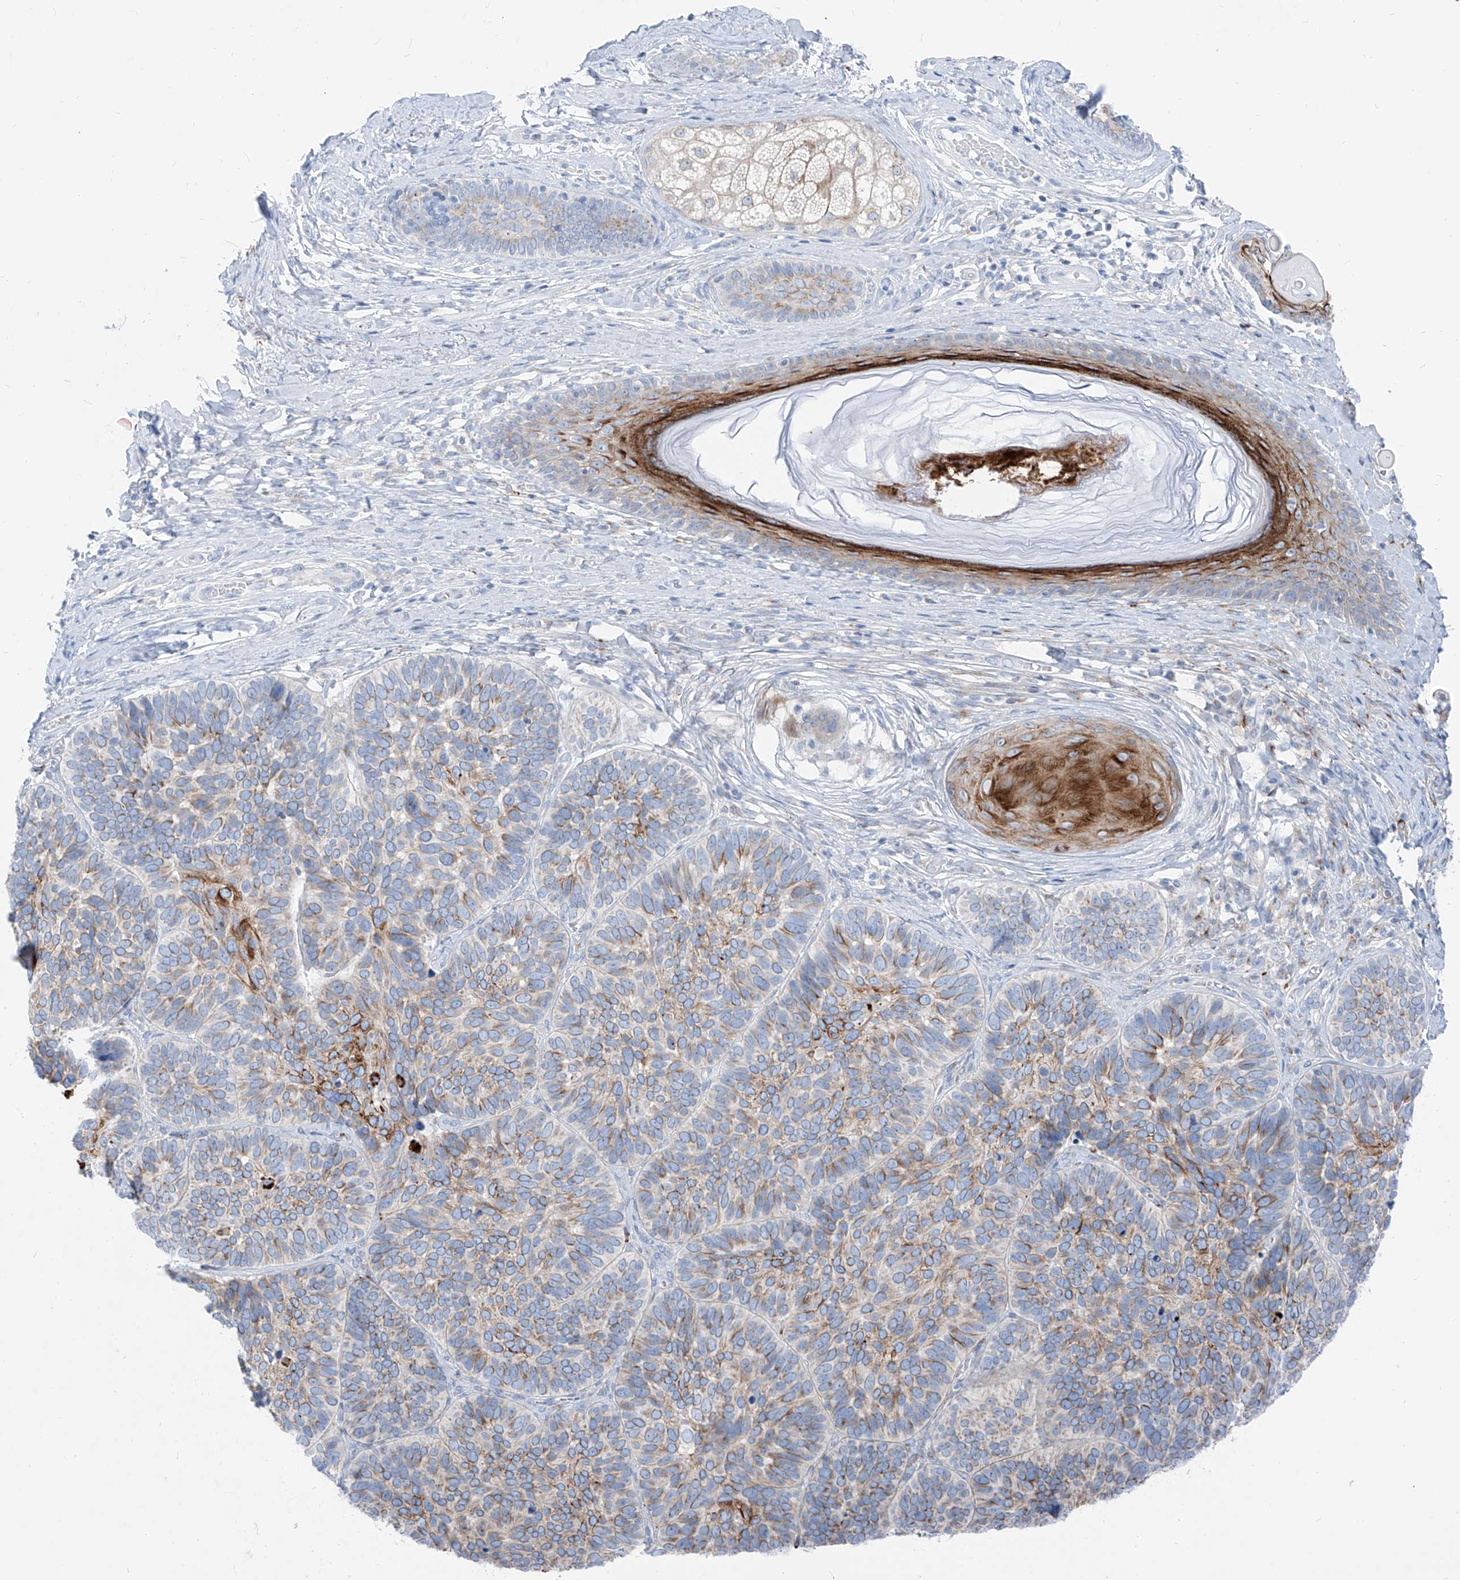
{"staining": {"intensity": "moderate", "quantity": "25%-75%", "location": "cytoplasmic/membranous"}, "tissue": "skin cancer", "cell_type": "Tumor cells", "image_type": "cancer", "snomed": [{"axis": "morphology", "description": "Basal cell carcinoma"}, {"axis": "topography", "description": "Skin"}], "caption": "Basal cell carcinoma (skin) was stained to show a protein in brown. There is medium levels of moderate cytoplasmic/membranous staining in about 25%-75% of tumor cells.", "gene": "GPR137C", "patient": {"sex": "male", "age": 62}}